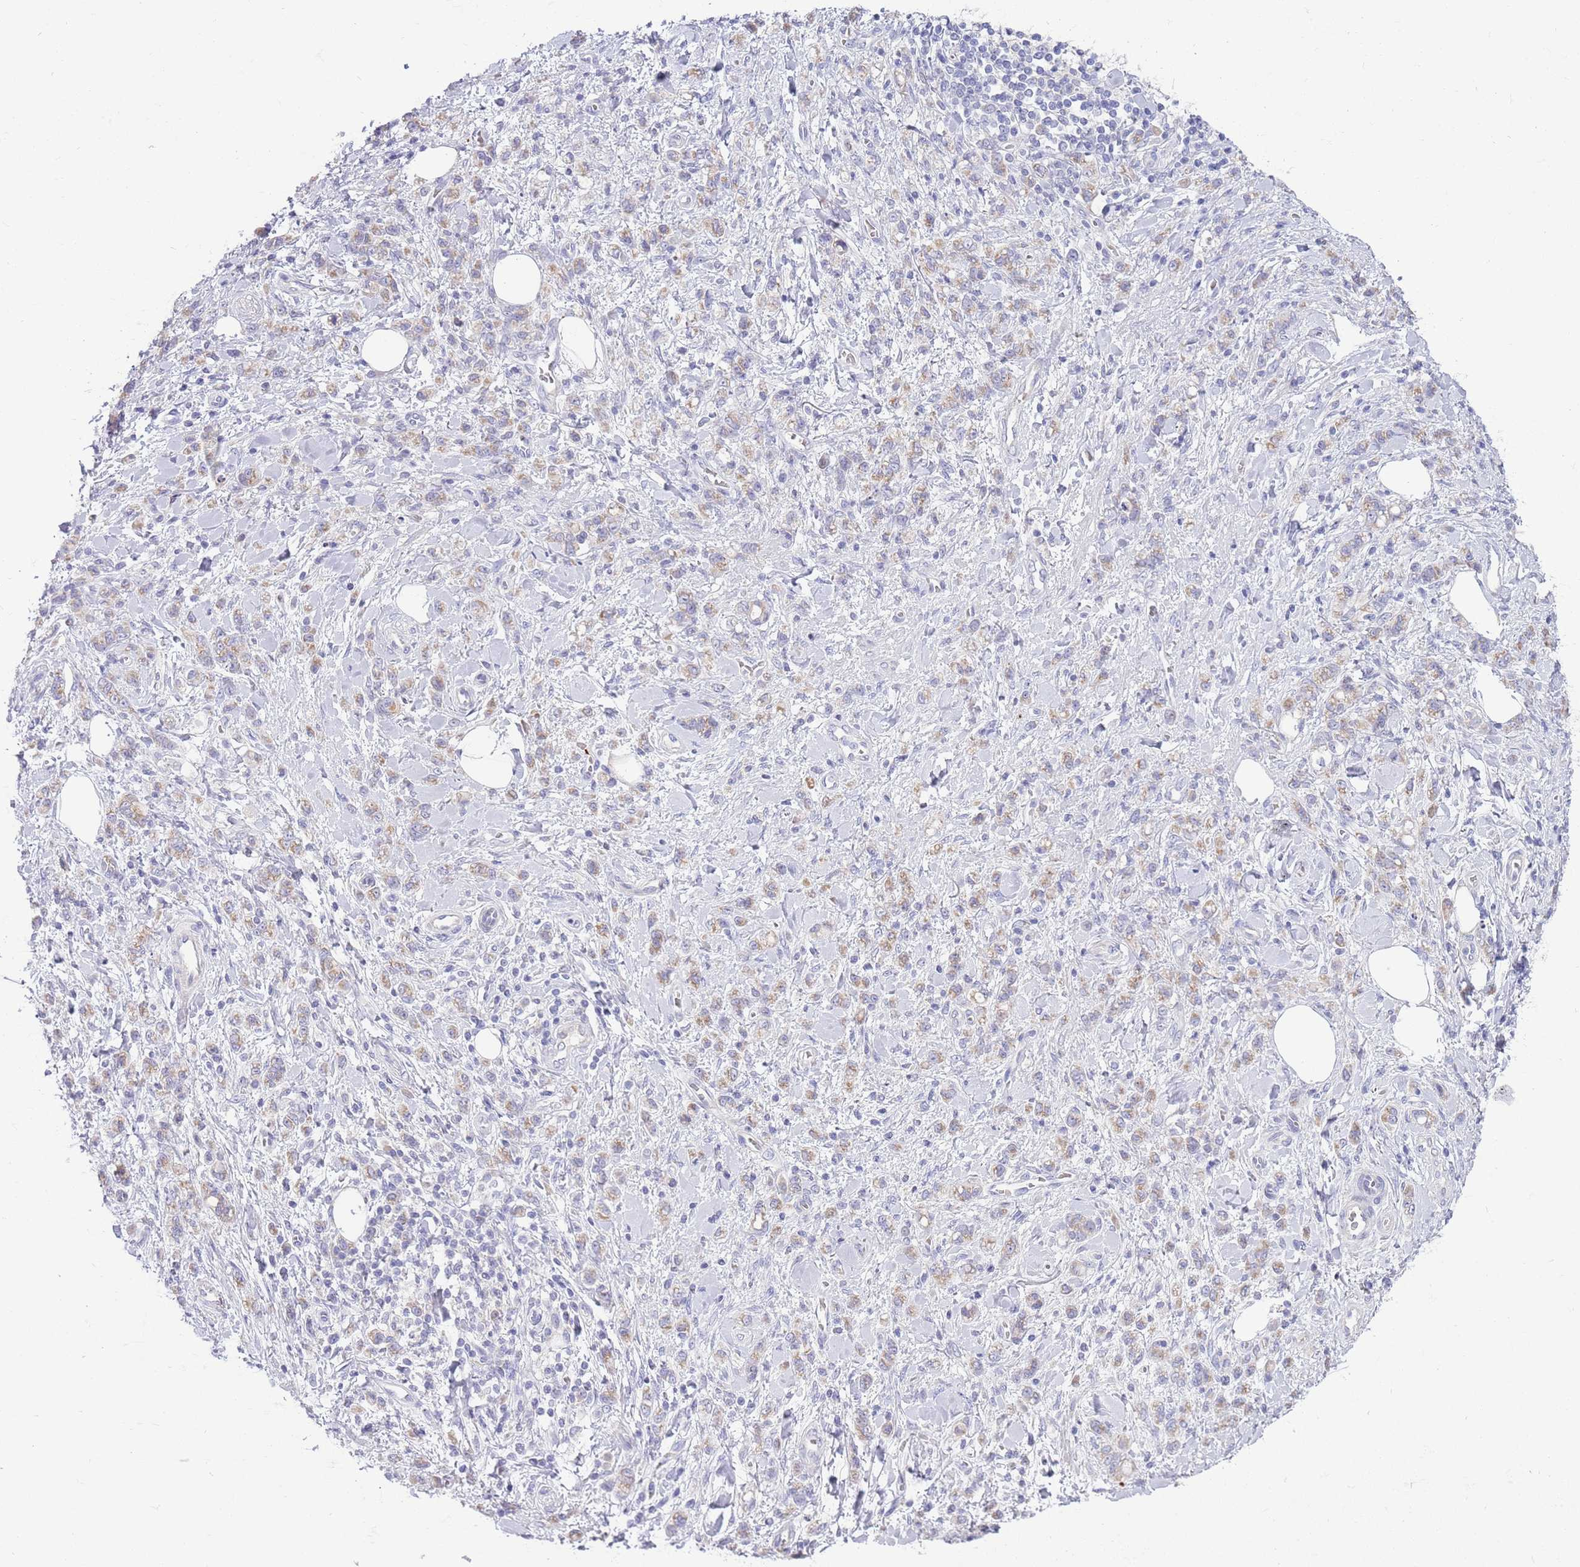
{"staining": {"intensity": "weak", "quantity": "25%-75%", "location": "cytoplasmic/membranous"}, "tissue": "stomach cancer", "cell_type": "Tumor cells", "image_type": "cancer", "snomed": [{"axis": "morphology", "description": "Adenocarcinoma, NOS"}, {"axis": "topography", "description": "Stomach"}], "caption": "Stomach adenocarcinoma stained with a brown dye exhibits weak cytoplasmic/membranous positive expression in approximately 25%-75% of tumor cells.", "gene": "DDHD1", "patient": {"sex": "male", "age": 77}}